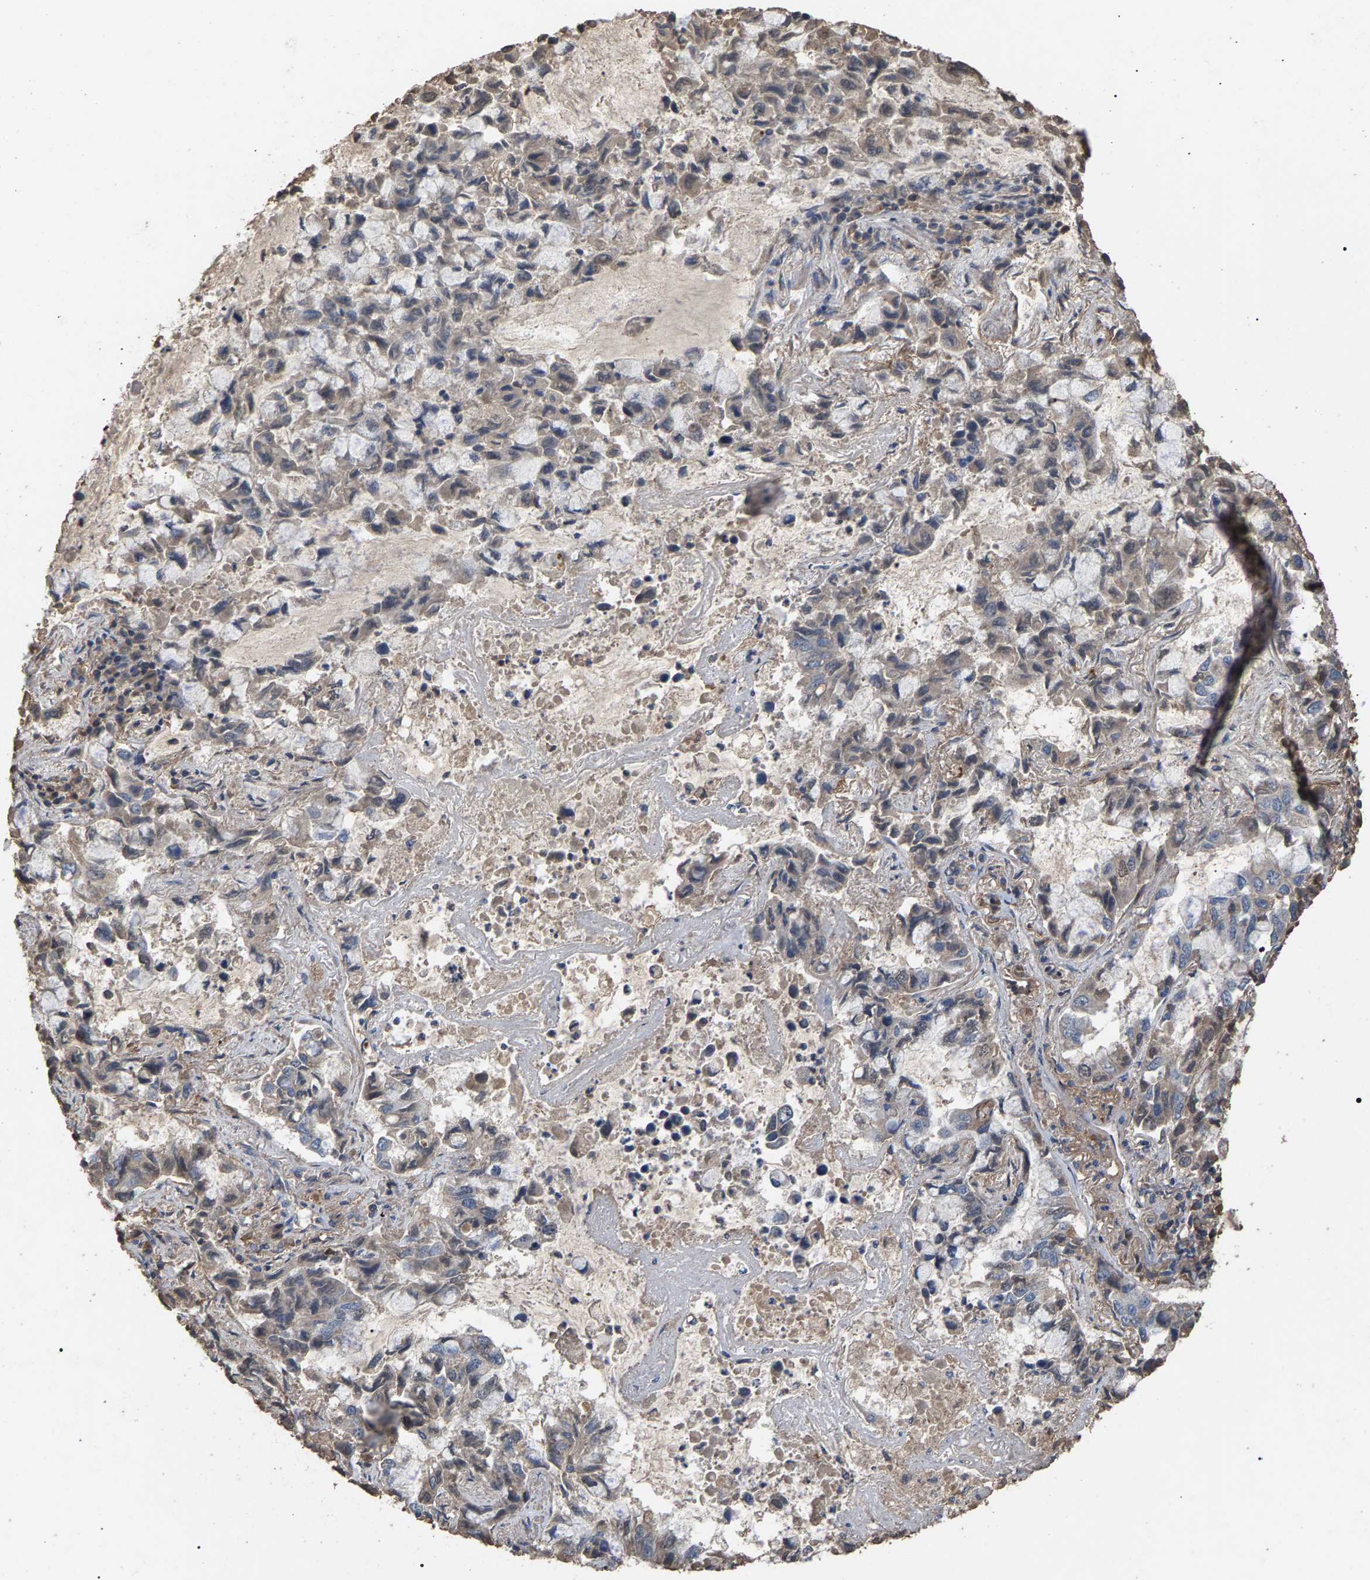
{"staining": {"intensity": "weak", "quantity": "<25%", "location": "cytoplasmic/membranous"}, "tissue": "lung cancer", "cell_type": "Tumor cells", "image_type": "cancer", "snomed": [{"axis": "morphology", "description": "Adenocarcinoma, NOS"}, {"axis": "topography", "description": "Lung"}], "caption": "Lung cancer was stained to show a protein in brown. There is no significant positivity in tumor cells.", "gene": "HTRA3", "patient": {"sex": "male", "age": 64}}